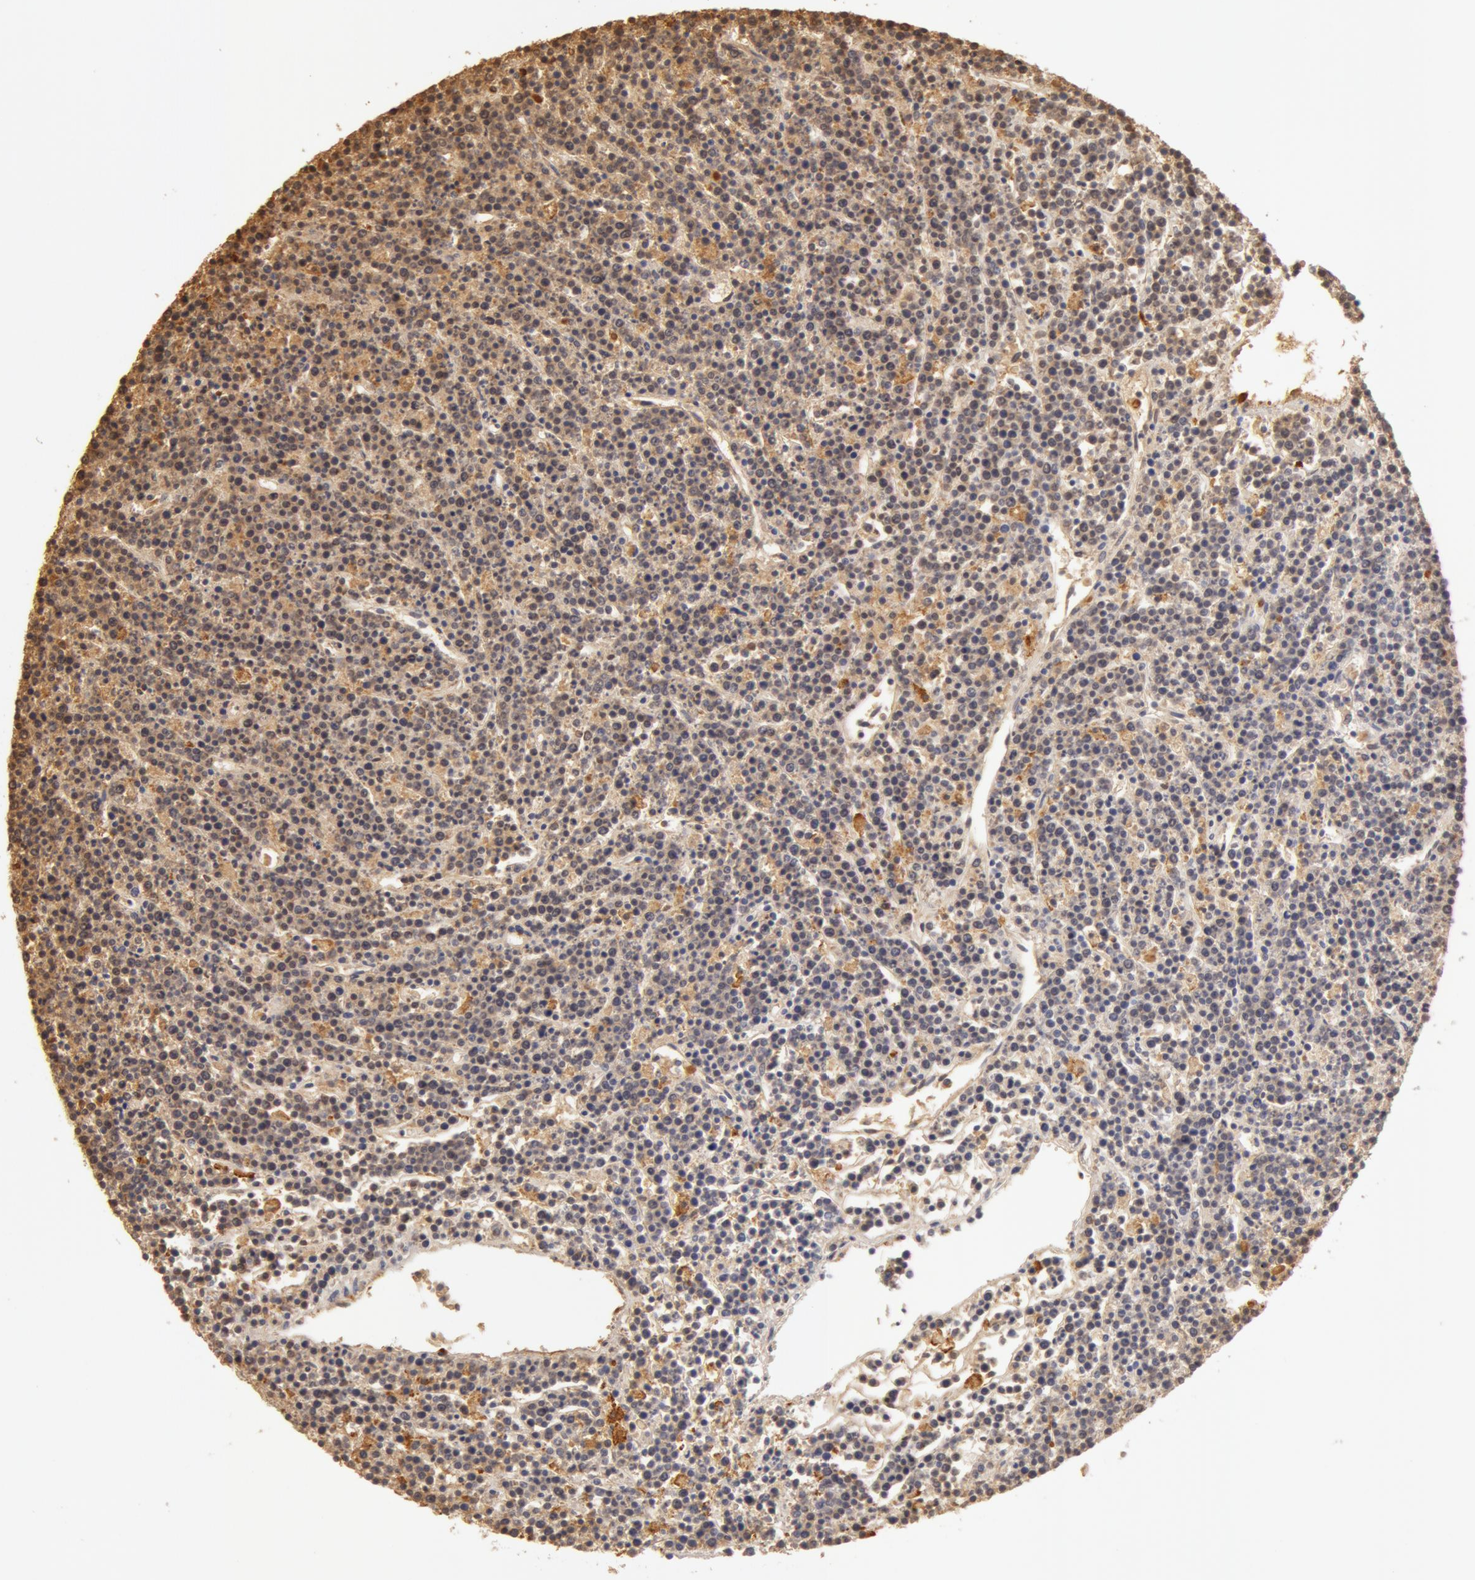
{"staining": {"intensity": "negative", "quantity": "none", "location": "none"}, "tissue": "lymphoma", "cell_type": "Tumor cells", "image_type": "cancer", "snomed": [{"axis": "morphology", "description": "Malignant lymphoma, non-Hodgkin's type, High grade"}, {"axis": "topography", "description": "Ovary"}], "caption": "Tumor cells show no significant protein positivity in lymphoma. (Brightfield microscopy of DAB immunohistochemistry at high magnification).", "gene": "TF", "patient": {"sex": "female", "age": 56}}